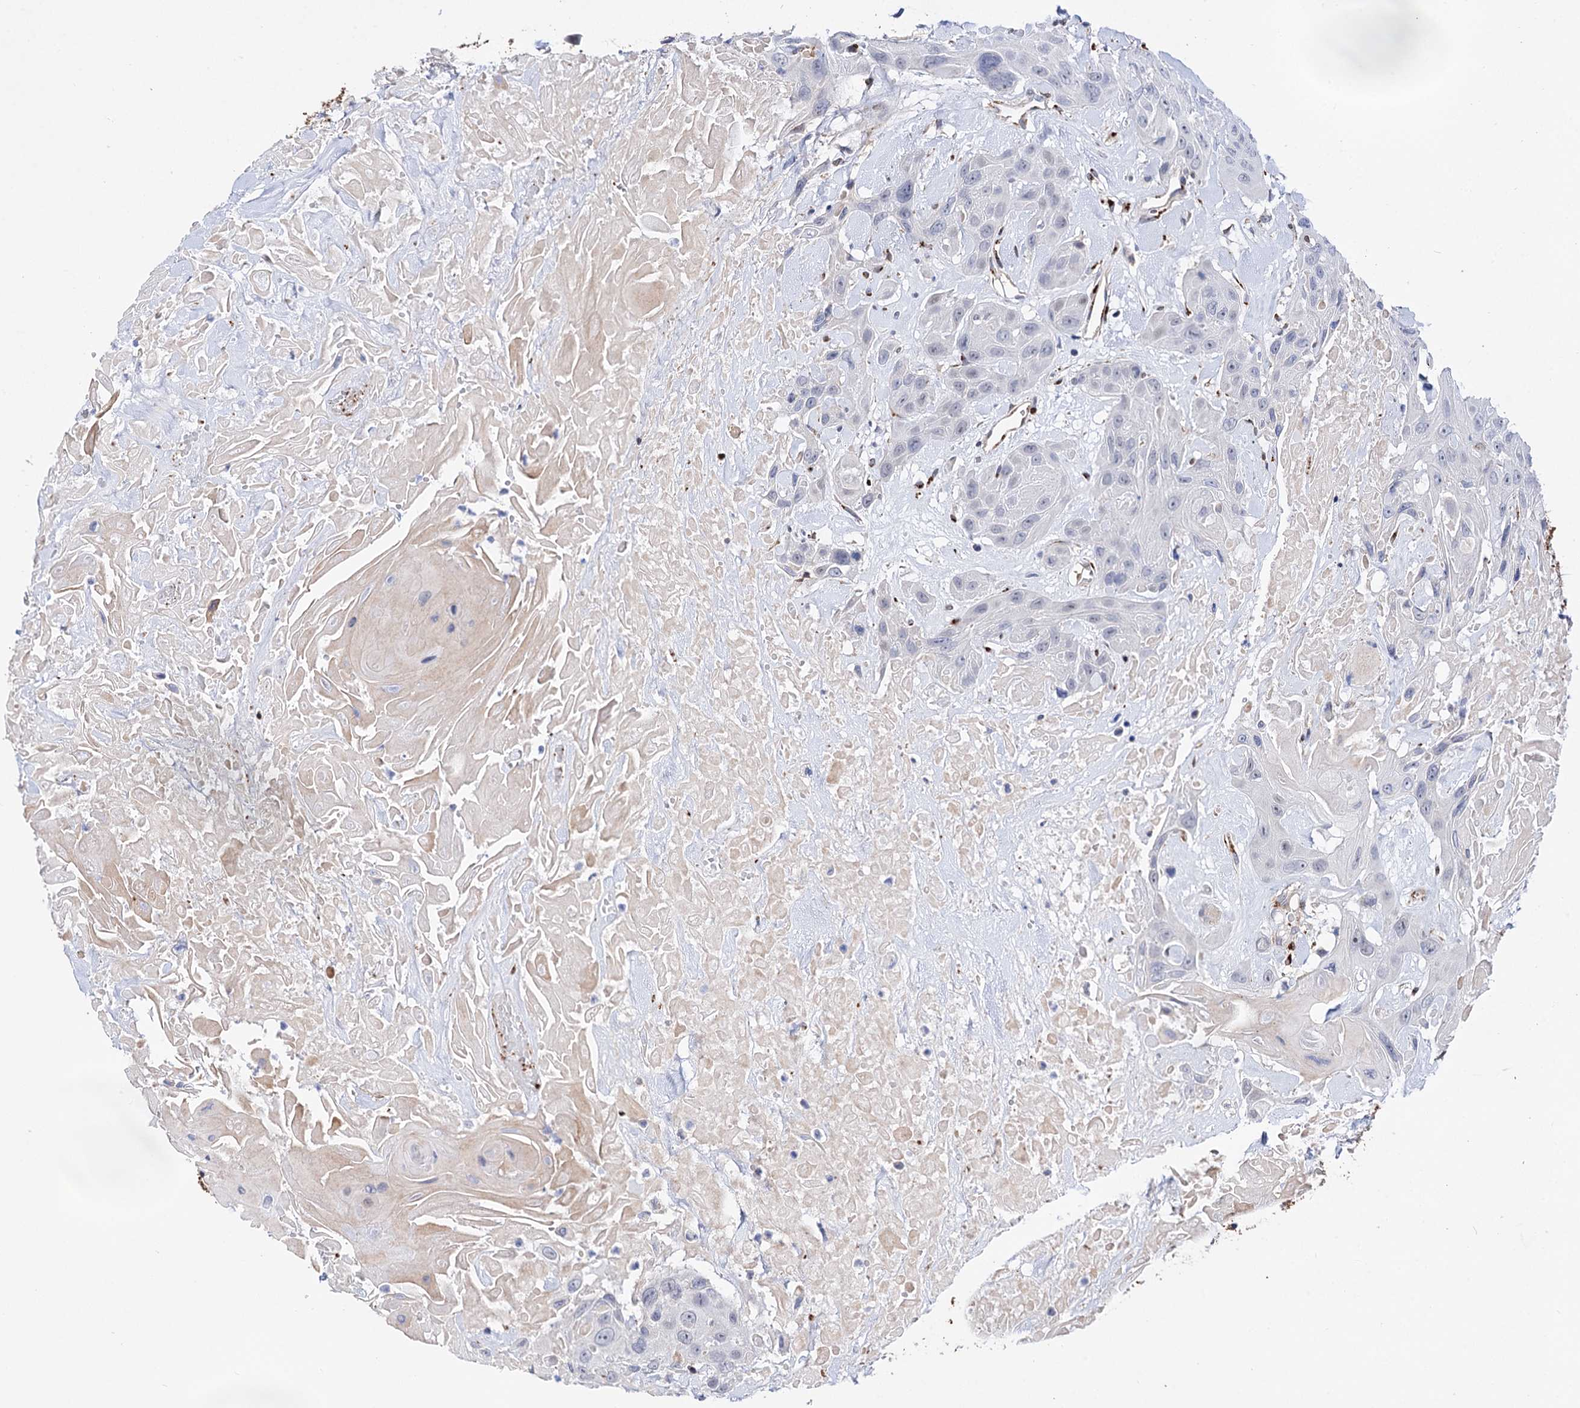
{"staining": {"intensity": "negative", "quantity": "none", "location": "none"}, "tissue": "head and neck cancer", "cell_type": "Tumor cells", "image_type": "cancer", "snomed": [{"axis": "morphology", "description": "Squamous cell carcinoma, NOS"}, {"axis": "topography", "description": "Head-Neck"}], "caption": "DAB immunohistochemical staining of human head and neck cancer demonstrates no significant expression in tumor cells. Nuclei are stained in blue.", "gene": "C11orf96", "patient": {"sex": "male", "age": 81}}